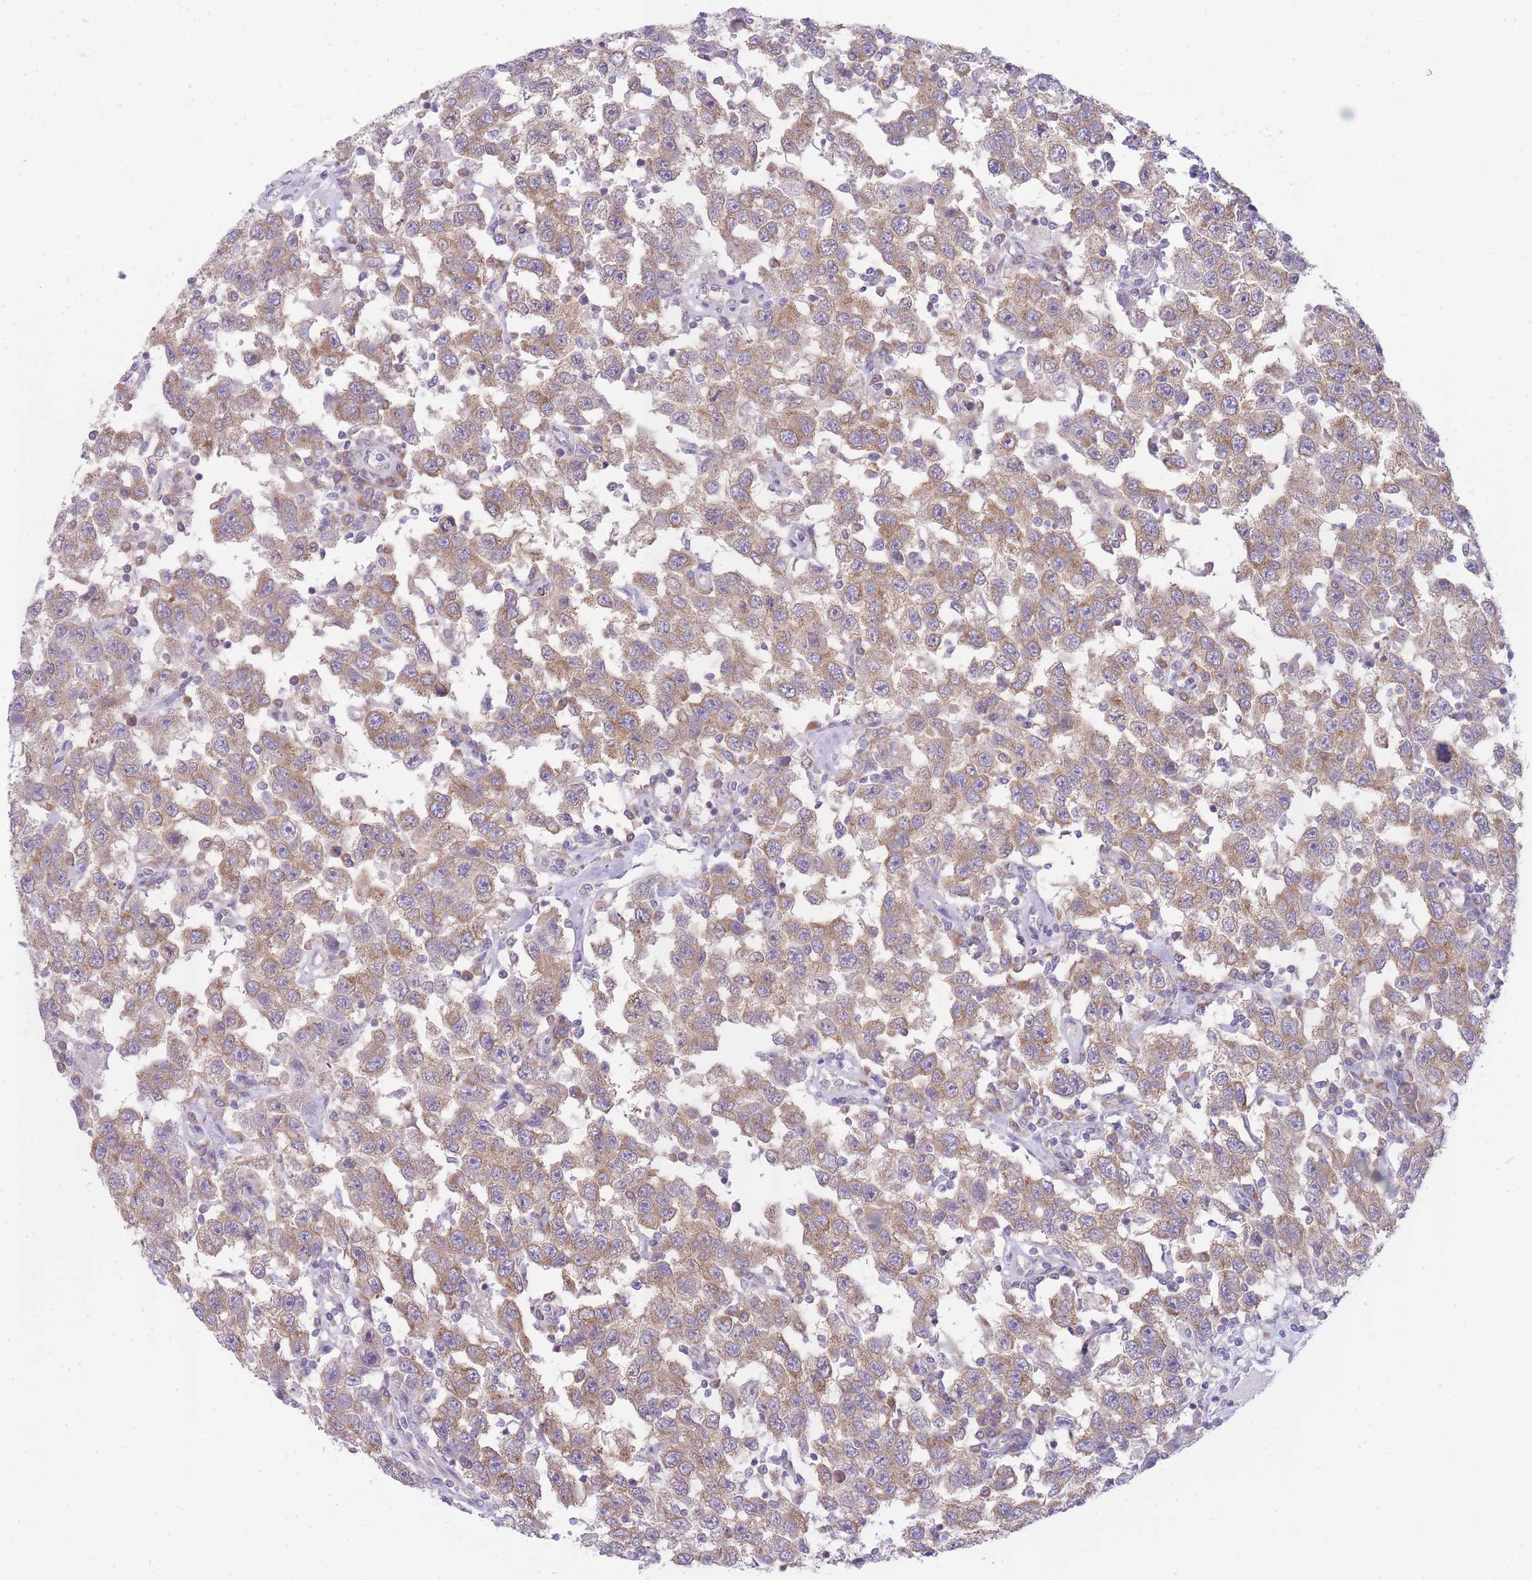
{"staining": {"intensity": "moderate", "quantity": ">75%", "location": "cytoplasmic/membranous"}, "tissue": "testis cancer", "cell_type": "Tumor cells", "image_type": "cancer", "snomed": [{"axis": "morphology", "description": "Seminoma, NOS"}, {"axis": "topography", "description": "Testis"}], "caption": "Testis cancer stained with a protein marker displays moderate staining in tumor cells.", "gene": "OR5L2", "patient": {"sex": "male", "age": 41}}